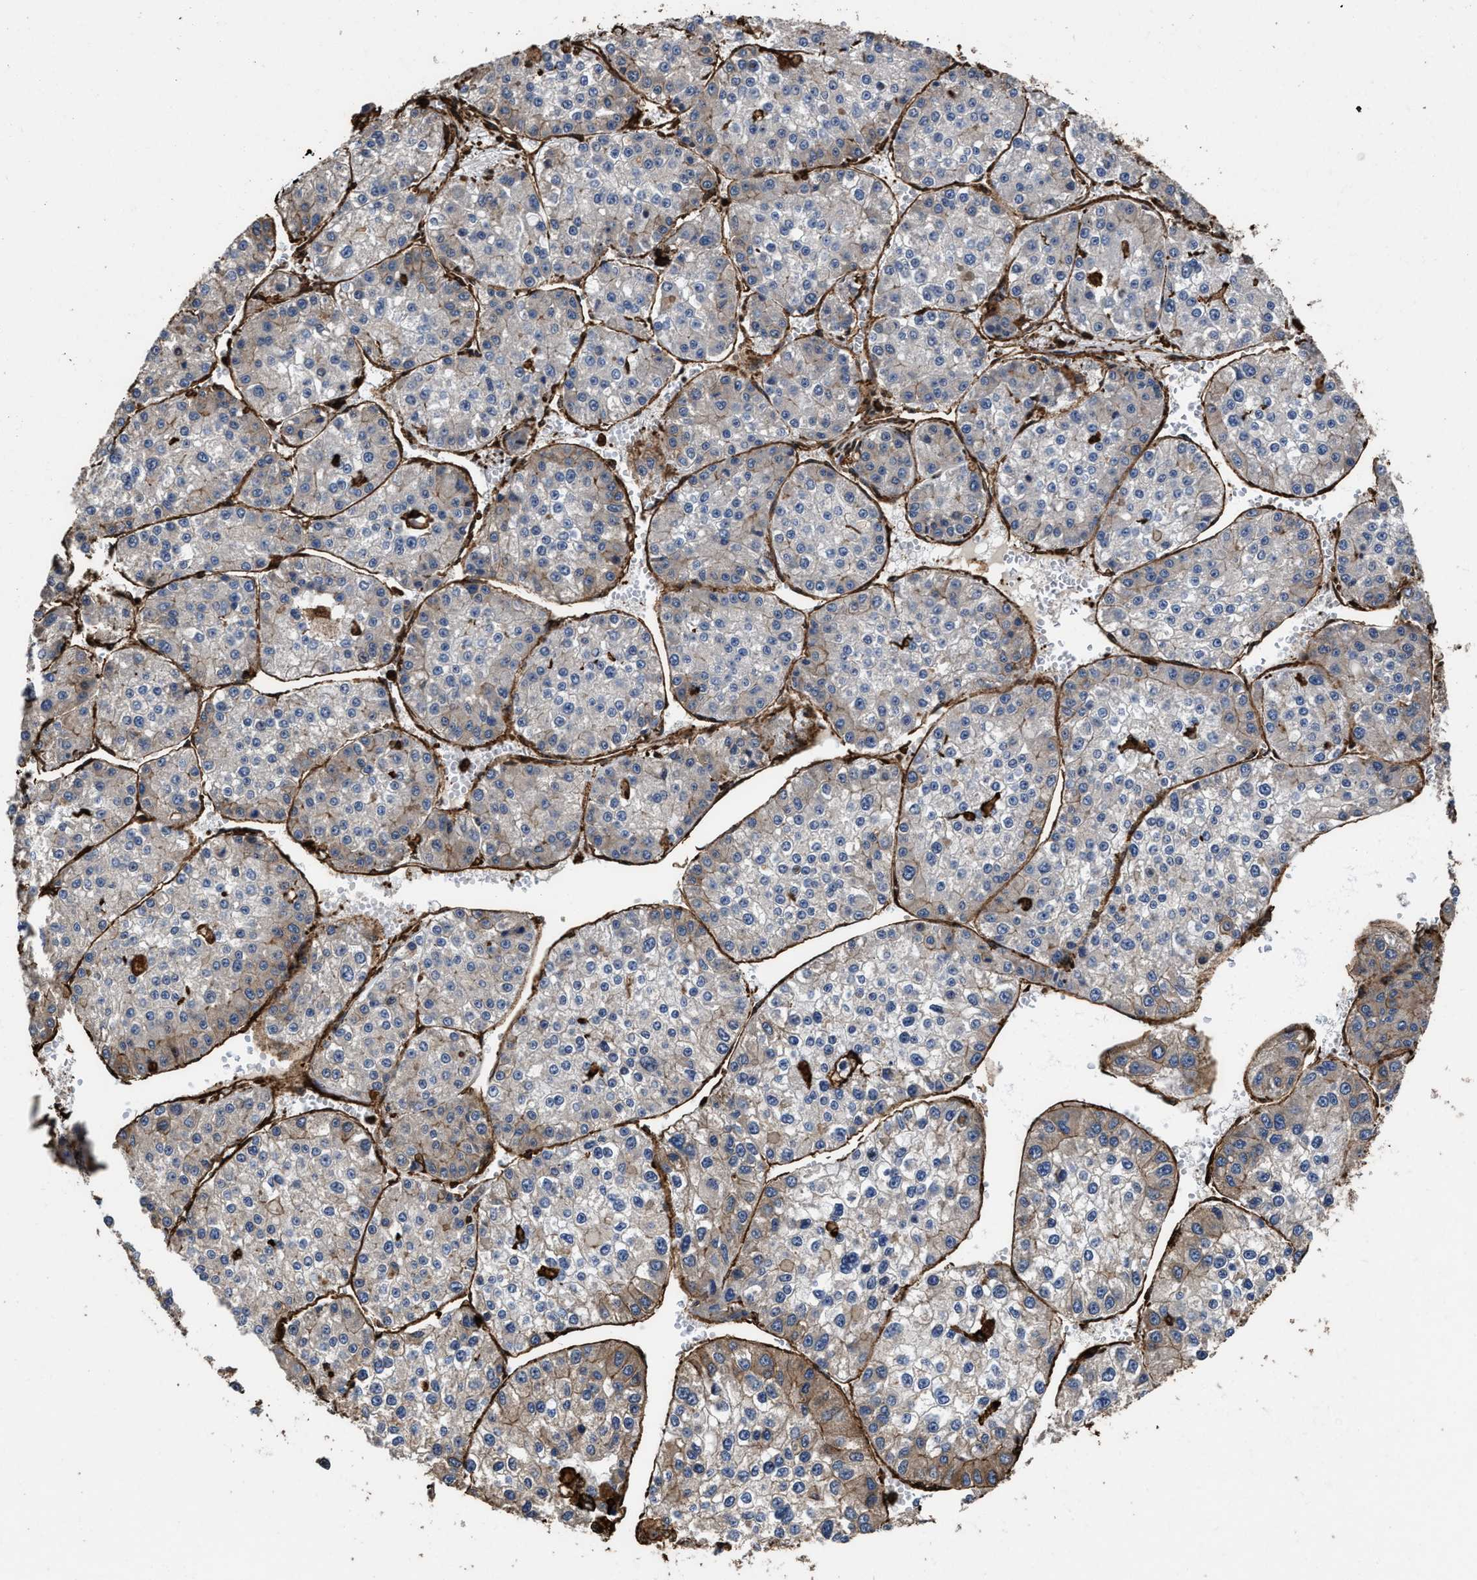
{"staining": {"intensity": "moderate", "quantity": "<25%", "location": "cytoplasmic/membranous"}, "tissue": "liver cancer", "cell_type": "Tumor cells", "image_type": "cancer", "snomed": [{"axis": "morphology", "description": "Carcinoma, Hepatocellular, NOS"}, {"axis": "topography", "description": "Liver"}], "caption": "Protein staining of liver cancer tissue reveals moderate cytoplasmic/membranous positivity in about <25% of tumor cells. (DAB = brown stain, brightfield microscopy at high magnification).", "gene": "KBTBD2", "patient": {"sex": "female", "age": 73}}